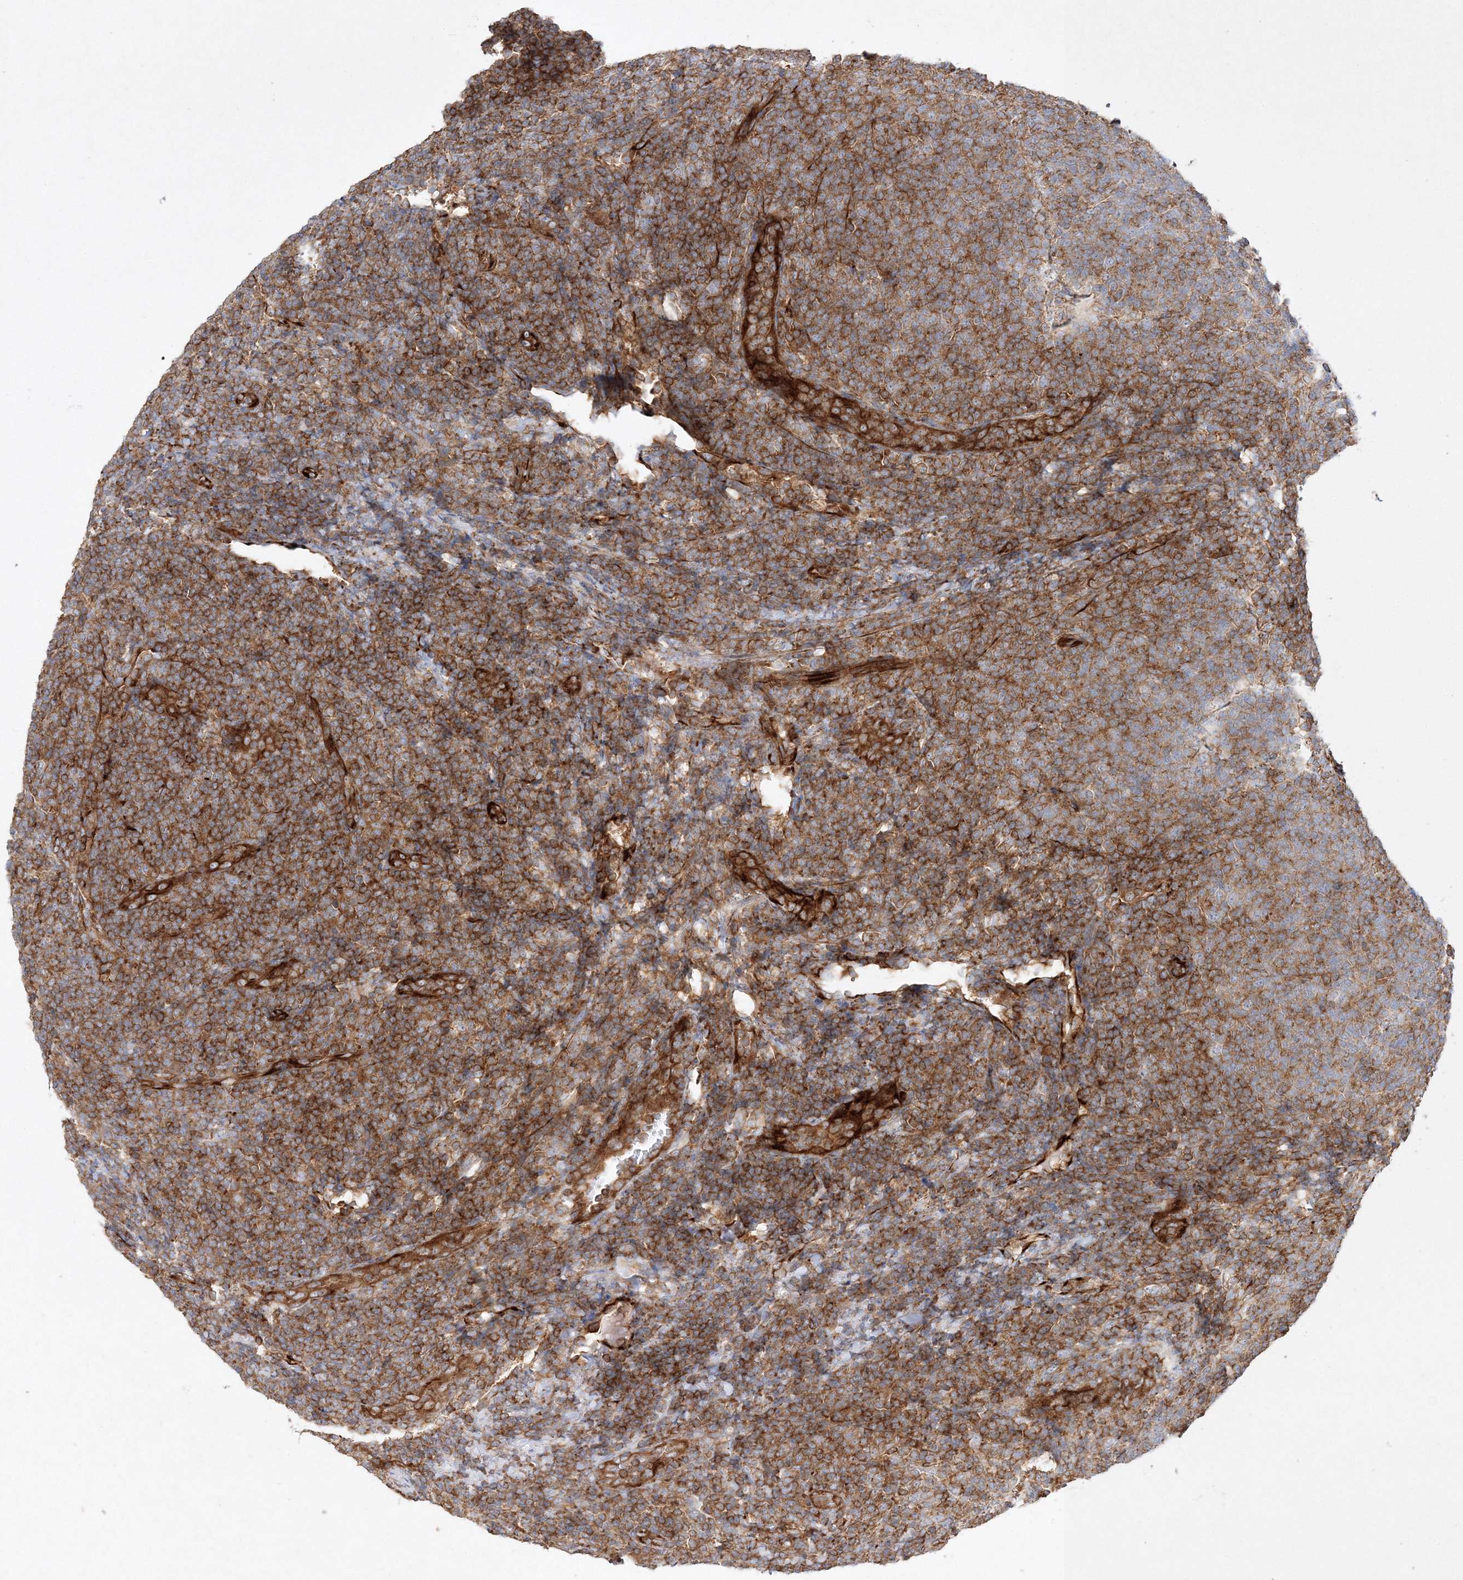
{"staining": {"intensity": "moderate", "quantity": ">75%", "location": "cytoplasmic/membranous"}, "tissue": "lymphoma", "cell_type": "Tumor cells", "image_type": "cancer", "snomed": [{"axis": "morphology", "description": "Malignant lymphoma, non-Hodgkin's type, Low grade"}, {"axis": "topography", "description": "Lymph node"}], "caption": "Brown immunohistochemical staining in human low-grade malignant lymphoma, non-Hodgkin's type exhibits moderate cytoplasmic/membranous expression in approximately >75% of tumor cells.", "gene": "WDR37", "patient": {"sex": "male", "age": 66}}